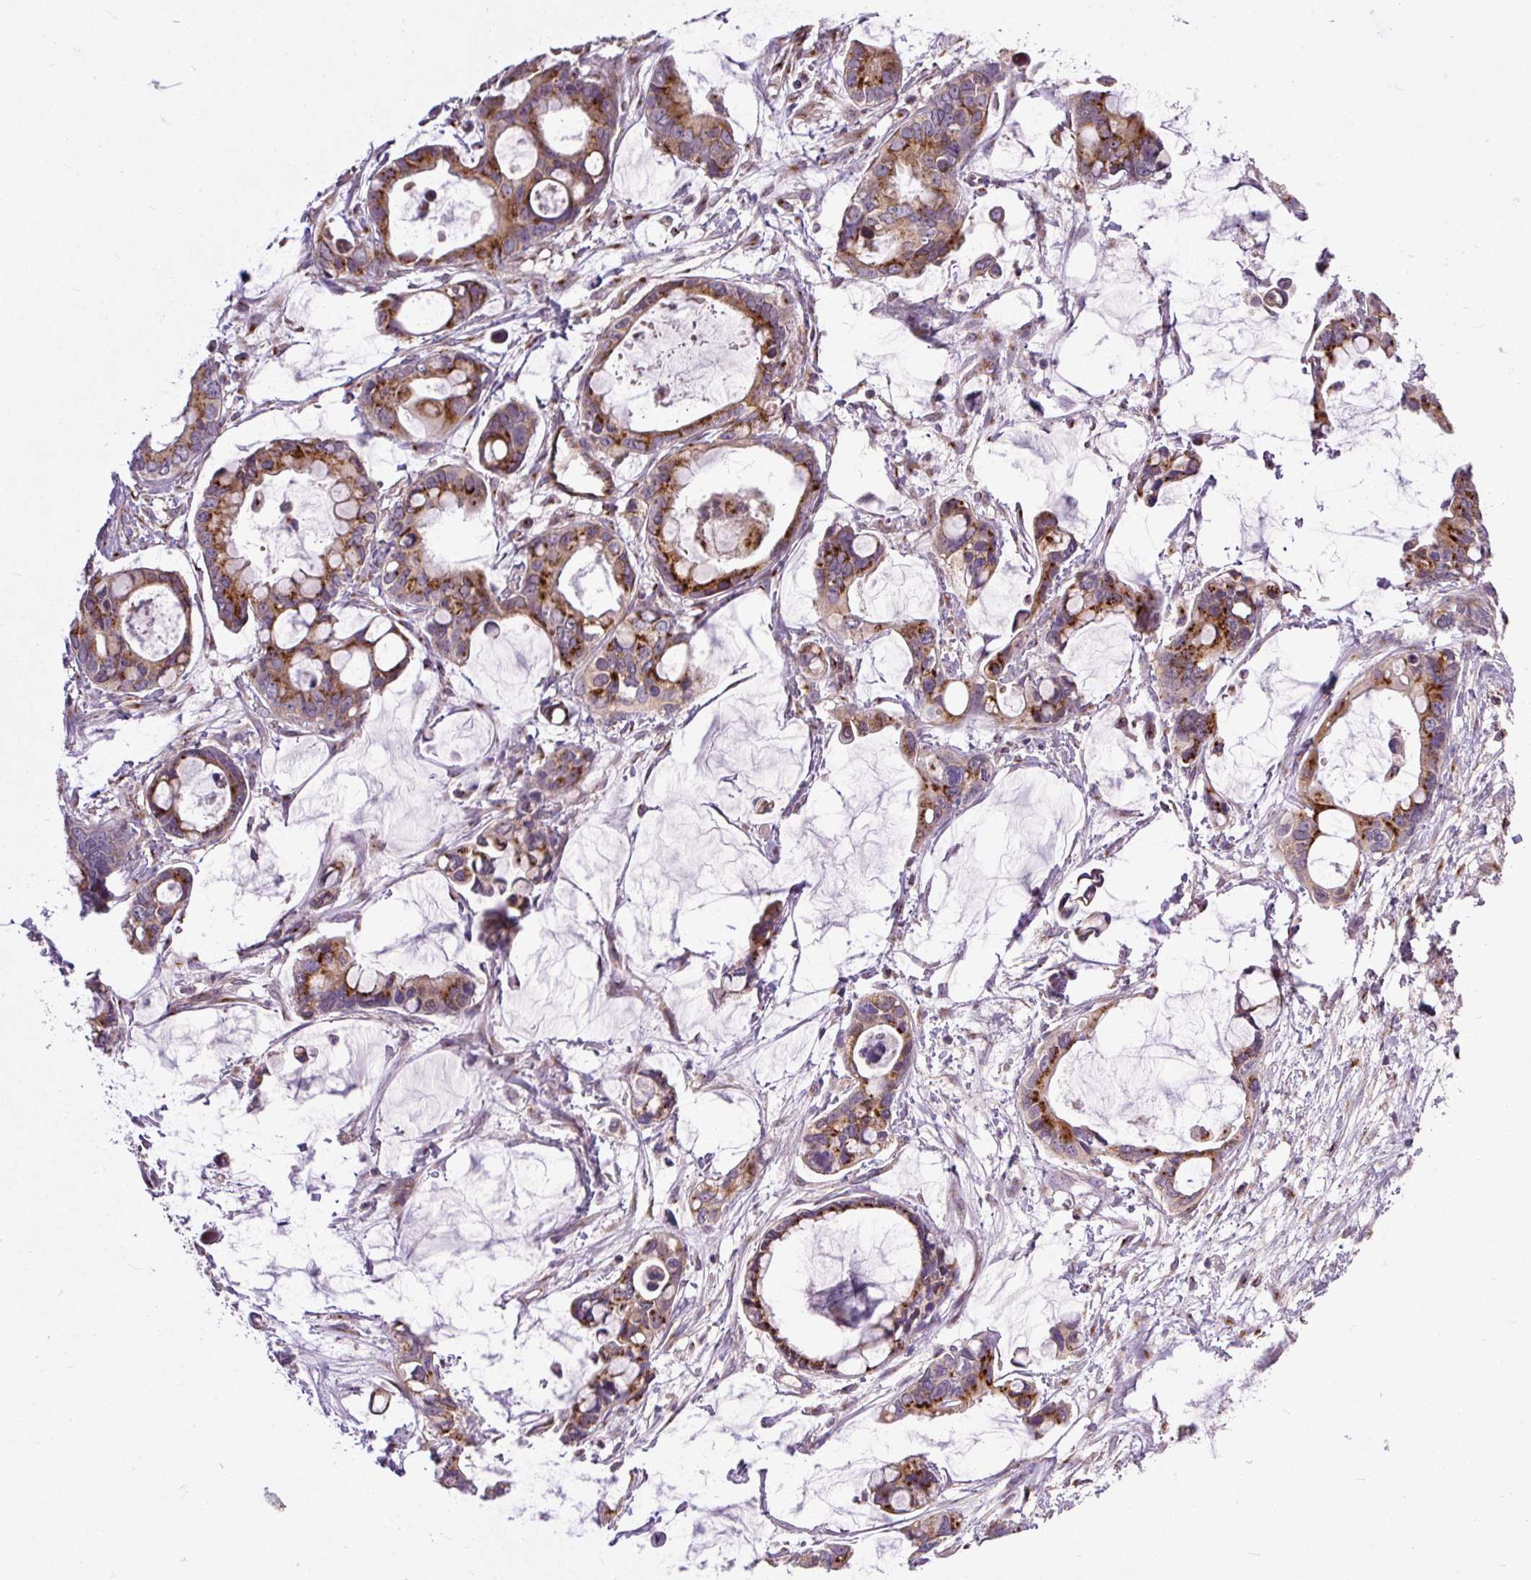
{"staining": {"intensity": "strong", "quantity": ">75%", "location": "cytoplasmic/membranous"}, "tissue": "ovarian cancer", "cell_type": "Tumor cells", "image_type": "cancer", "snomed": [{"axis": "morphology", "description": "Cystadenocarcinoma, mucinous, NOS"}, {"axis": "topography", "description": "Ovary"}], "caption": "Ovarian mucinous cystadenocarcinoma was stained to show a protein in brown. There is high levels of strong cytoplasmic/membranous expression in about >75% of tumor cells. The protein of interest is shown in brown color, while the nuclei are stained blue.", "gene": "MSMP", "patient": {"sex": "female", "age": 63}}